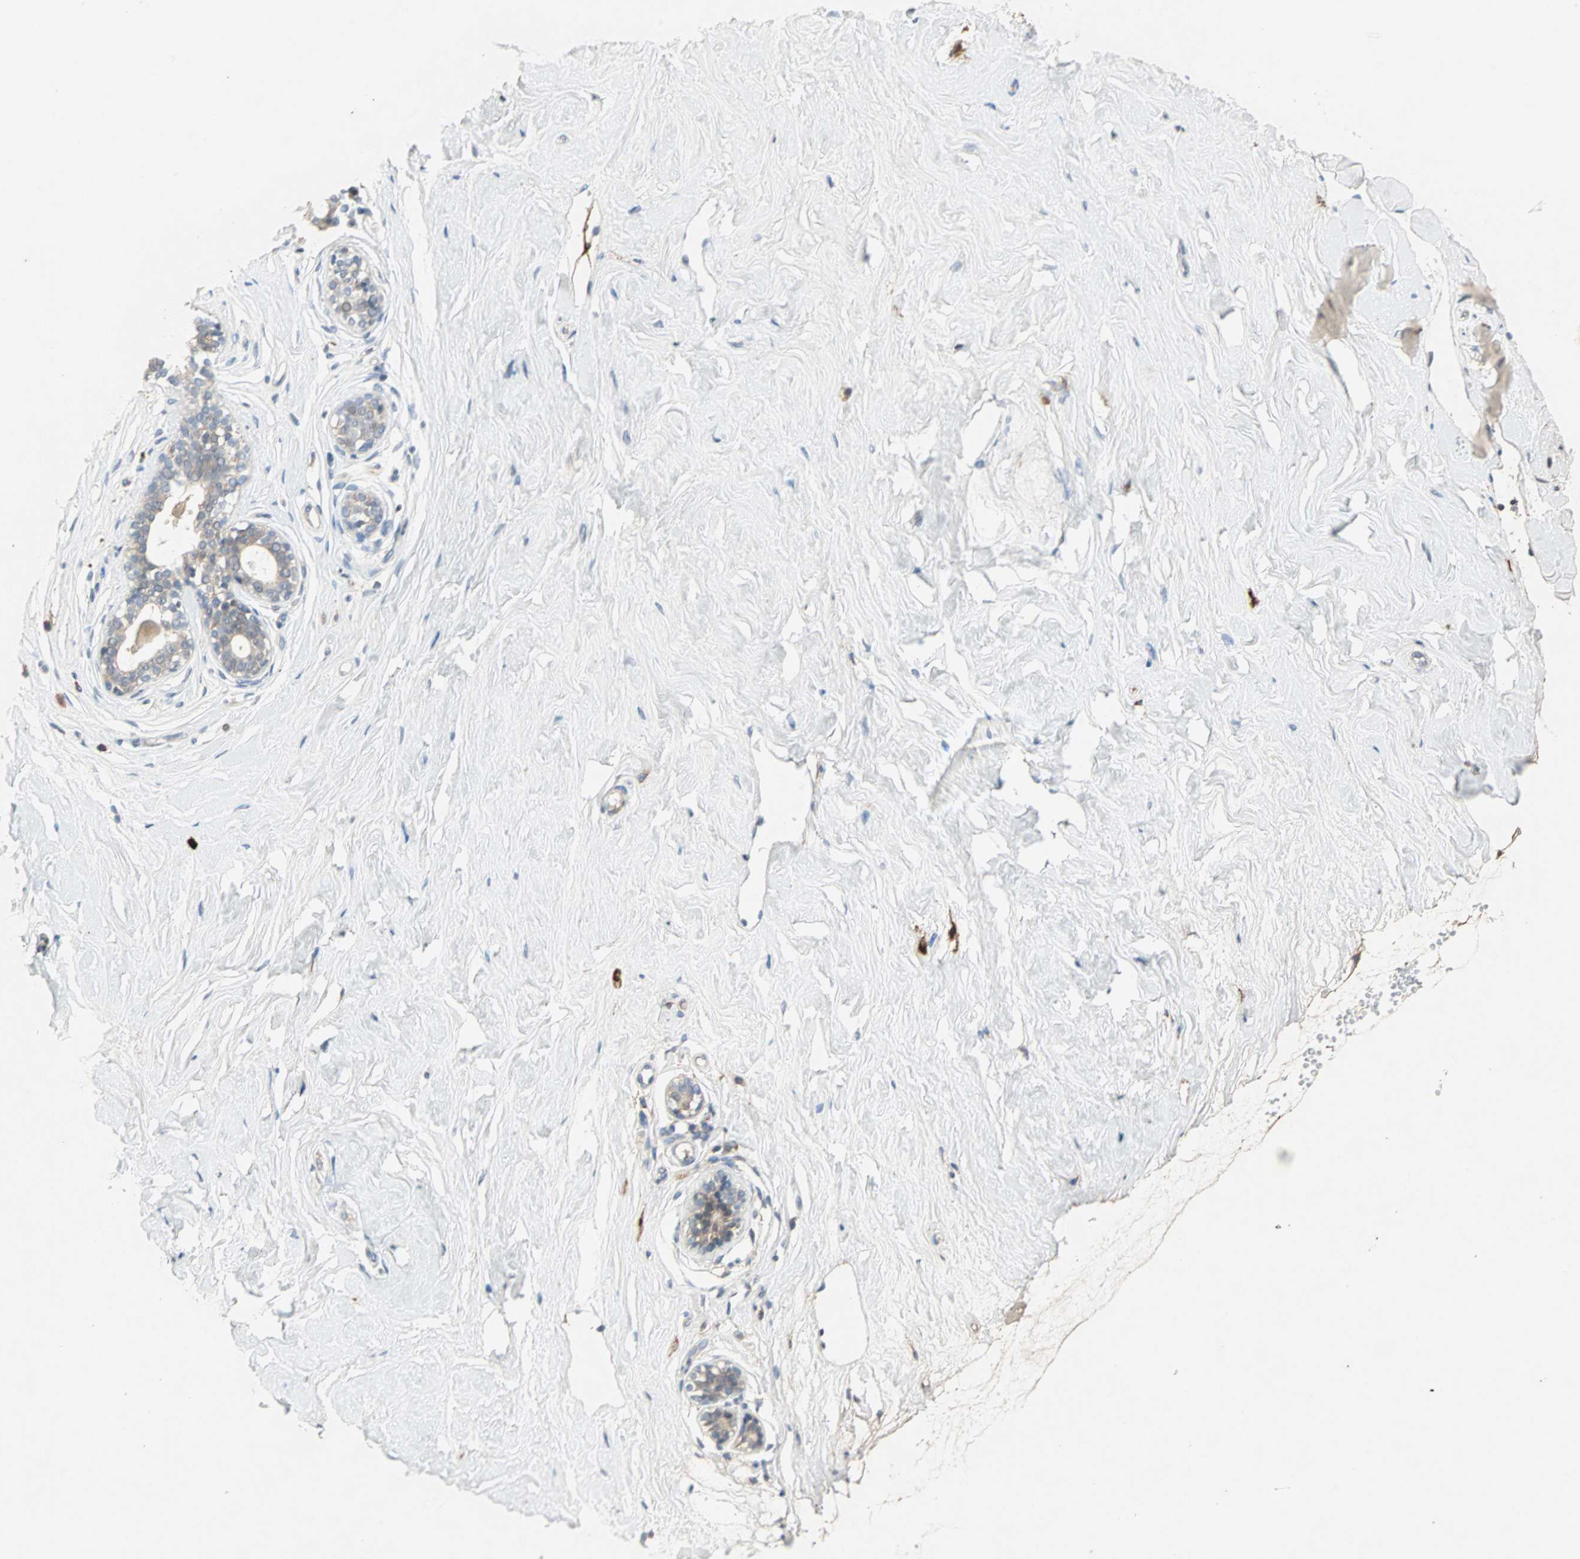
{"staining": {"intensity": "weak", "quantity": "<25%", "location": "cytoplasmic/membranous"}, "tissue": "breast", "cell_type": "Adipocytes", "image_type": "normal", "snomed": [{"axis": "morphology", "description": "Normal tissue, NOS"}, {"axis": "topography", "description": "Breast"}], "caption": "The micrograph exhibits no staining of adipocytes in unremarkable breast. (Brightfield microscopy of DAB IHC at high magnification).", "gene": "PROS1", "patient": {"sex": "female", "age": 23}}